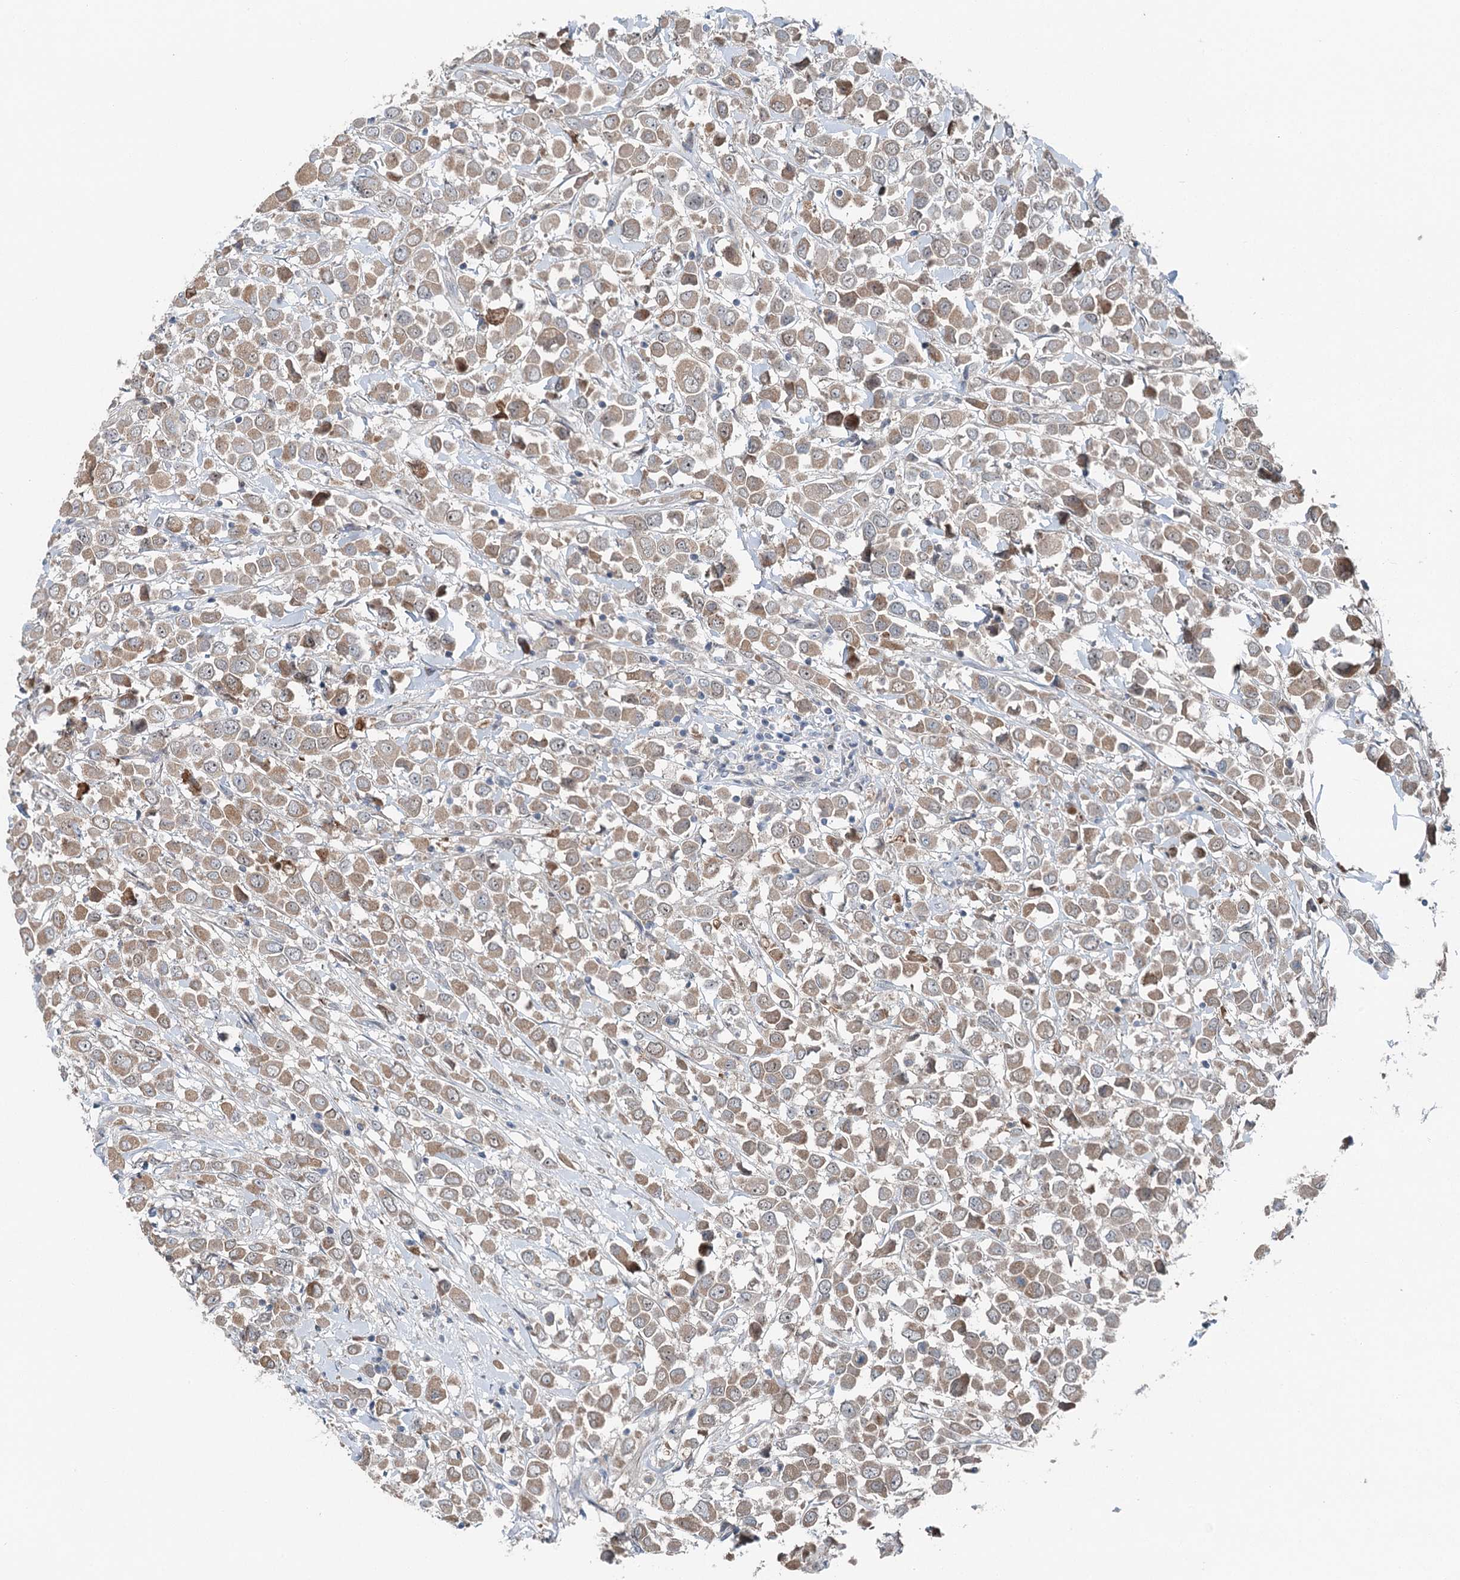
{"staining": {"intensity": "moderate", "quantity": ">75%", "location": "cytoplasmic/membranous"}, "tissue": "breast cancer", "cell_type": "Tumor cells", "image_type": "cancer", "snomed": [{"axis": "morphology", "description": "Duct carcinoma"}, {"axis": "topography", "description": "Breast"}], "caption": "Breast cancer (invasive ductal carcinoma) stained with DAB immunohistochemistry exhibits medium levels of moderate cytoplasmic/membranous expression in about >75% of tumor cells.", "gene": "CHCHD5", "patient": {"sex": "female", "age": 61}}